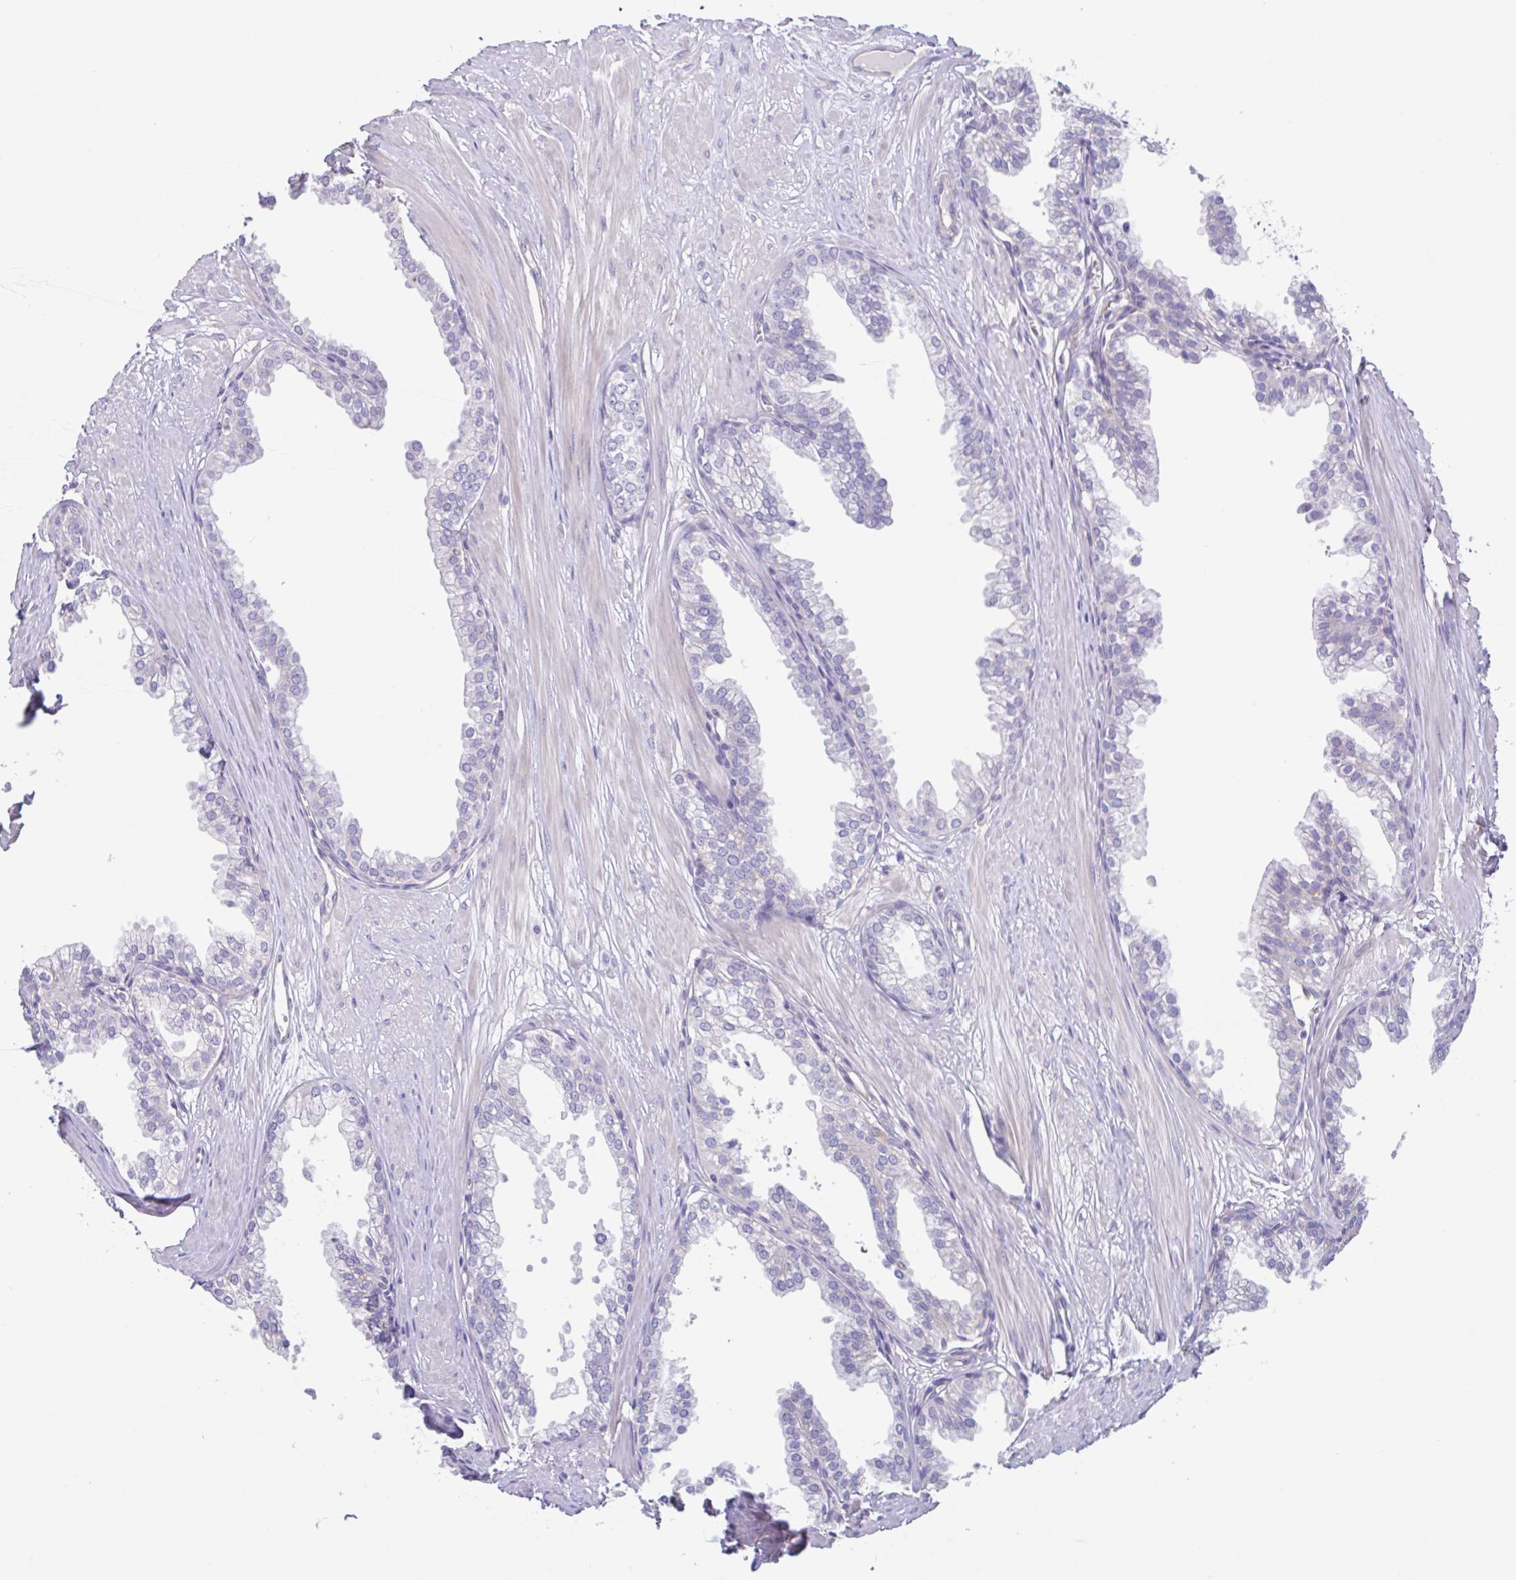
{"staining": {"intensity": "negative", "quantity": "none", "location": "none"}, "tissue": "prostate", "cell_type": "Glandular cells", "image_type": "normal", "snomed": [{"axis": "morphology", "description": "Normal tissue, NOS"}, {"axis": "topography", "description": "Prostate"}, {"axis": "topography", "description": "Peripheral nerve tissue"}], "caption": "Protein analysis of normal prostate displays no significant positivity in glandular cells.", "gene": "PLCD4", "patient": {"sex": "male", "age": 55}}